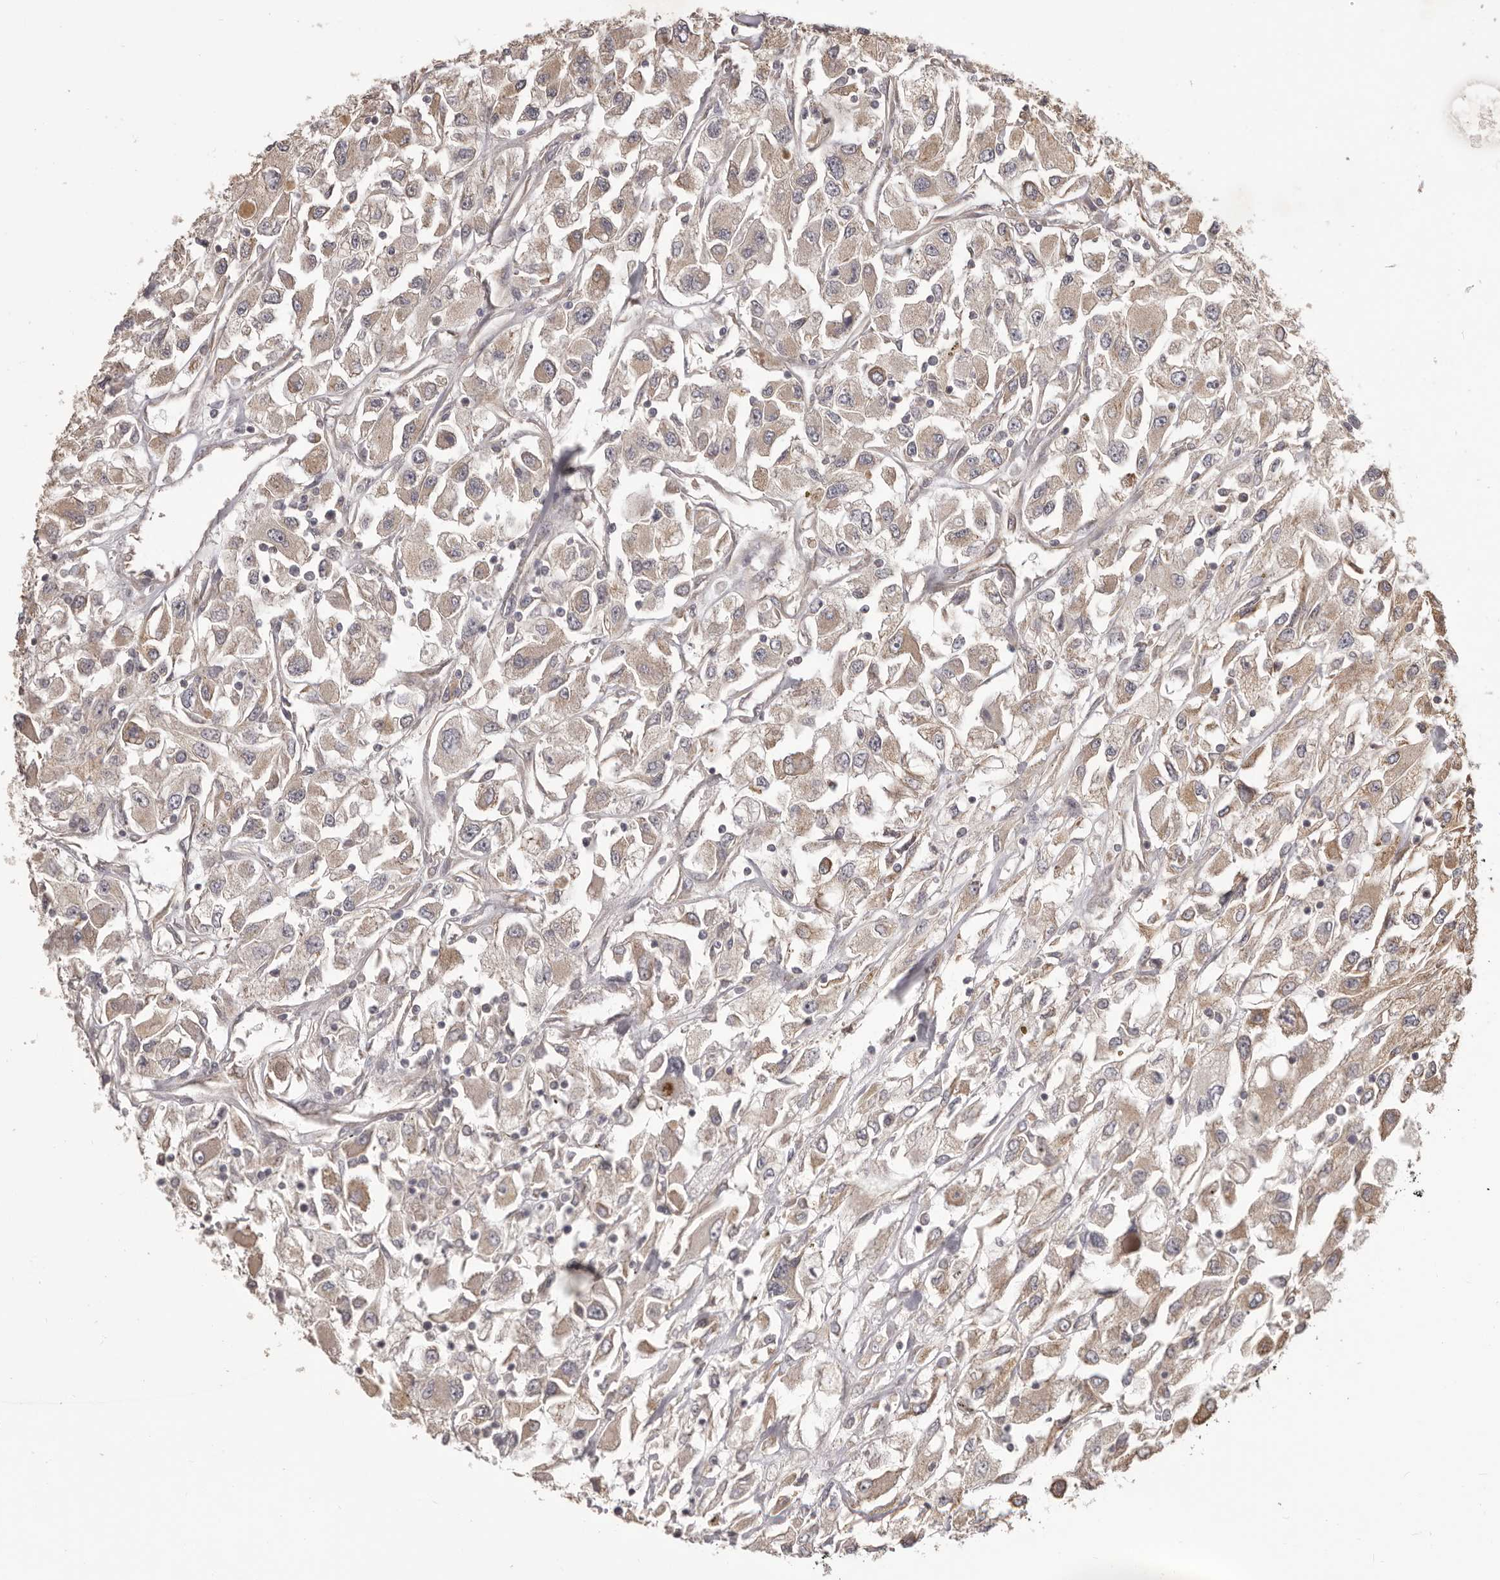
{"staining": {"intensity": "weak", "quantity": ">75%", "location": "cytoplasmic/membranous"}, "tissue": "renal cancer", "cell_type": "Tumor cells", "image_type": "cancer", "snomed": [{"axis": "morphology", "description": "Adenocarcinoma, NOS"}, {"axis": "topography", "description": "Kidney"}], "caption": "Immunohistochemical staining of adenocarcinoma (renal) displays weak cytoplasmic/membranous protein expression in approximately >75% of tumor cells.", "gene": "HRH1", "patient": {"sex": "female", "age": 52}}